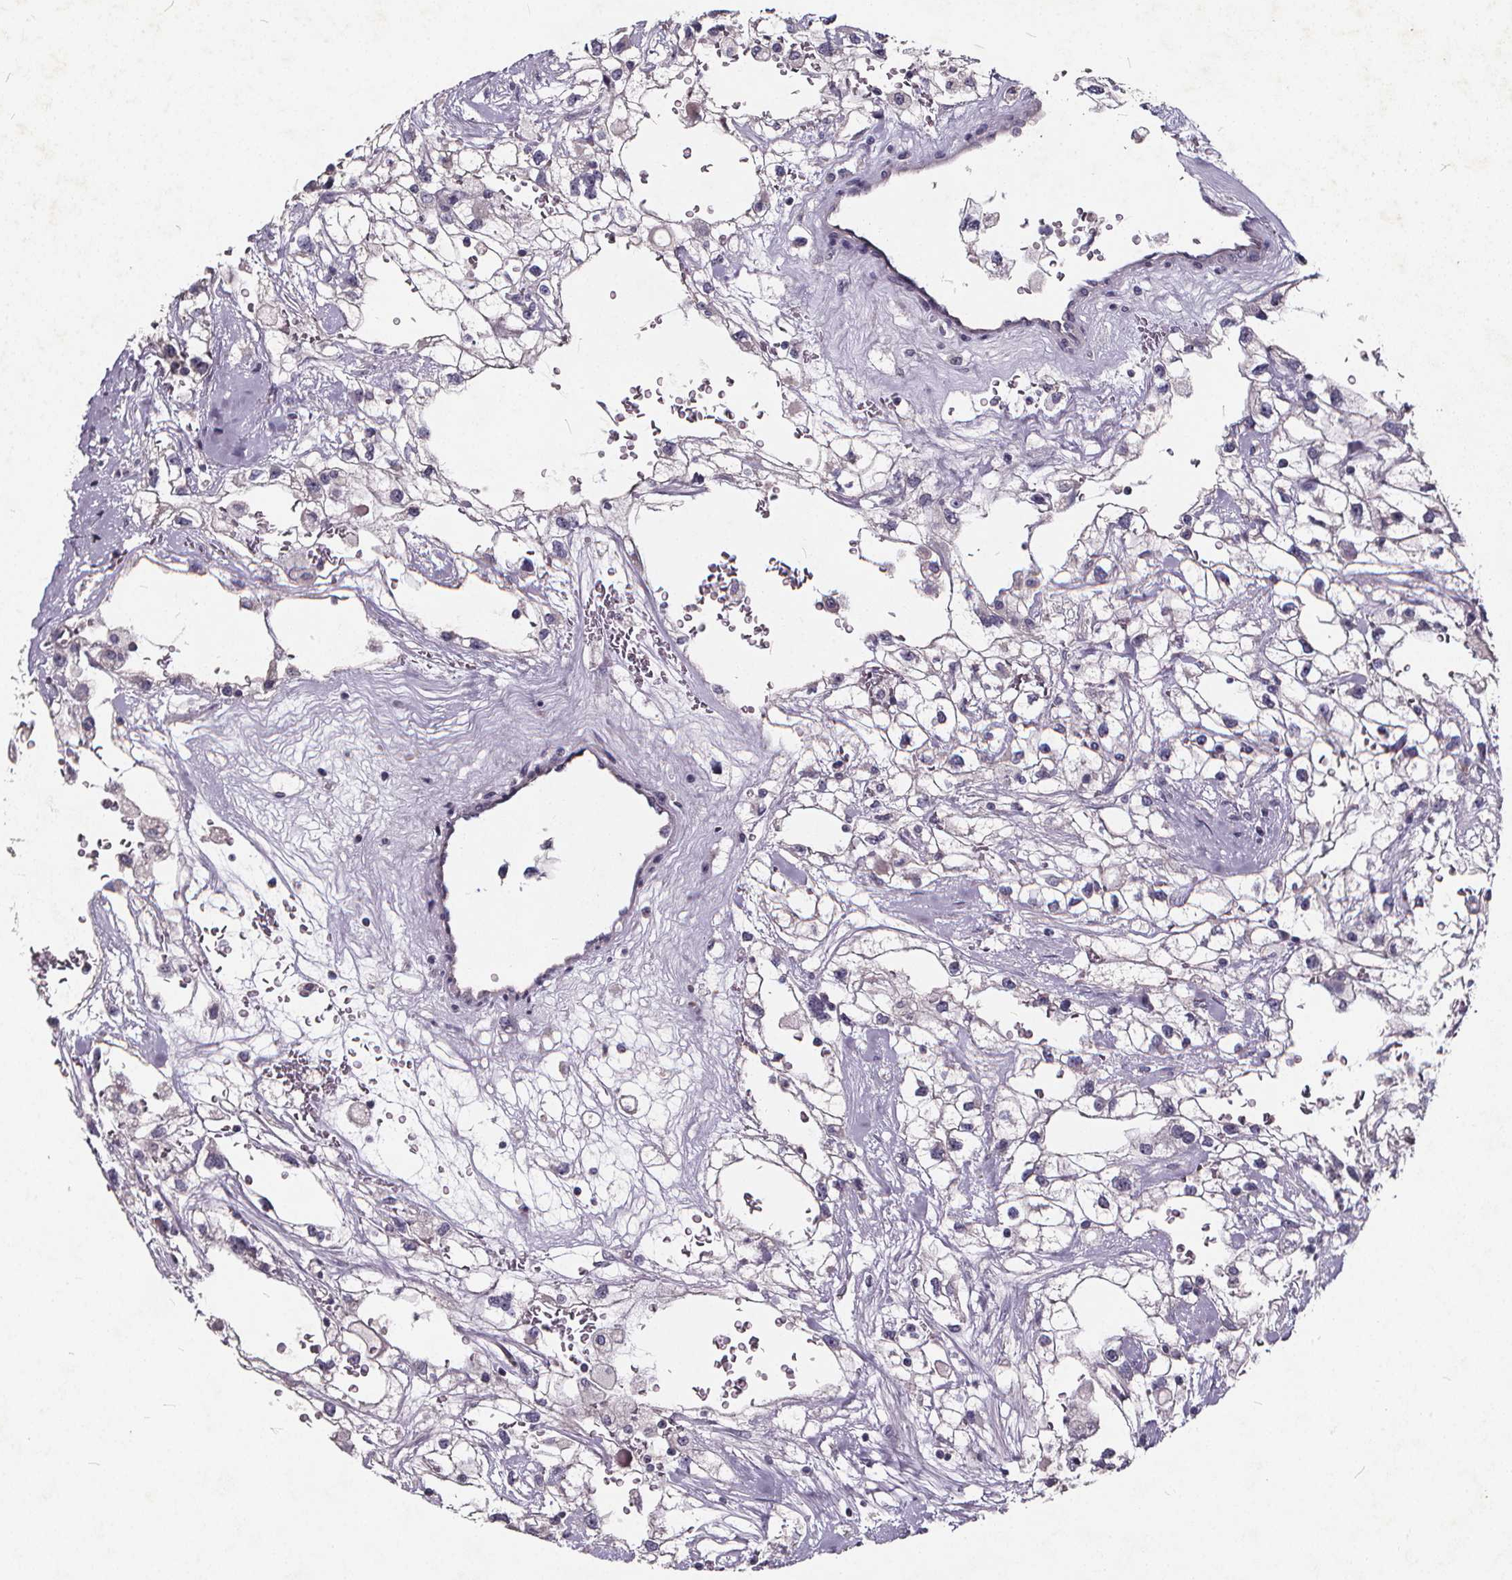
{"staining": {"intensity": "negative", "quantity": "none", "location": "none"}, "tissue": "renal cancer", "cell_type": "Tumor cells", "image_type": "cancer", "snomed": [{"axis": "morphology", "description": "Adenocarcinoma, NOS"}, {"axis": "topography", "description": "Kidney"}], "caption": "DAB (3,3'-diaminobenzidine) immunohistochemical staining of adenocarcinoma (renal) displays no significant positivity in tumor cells.", "gene": "TSPAN14", "patient": {"sex": "male", "age": 59}}